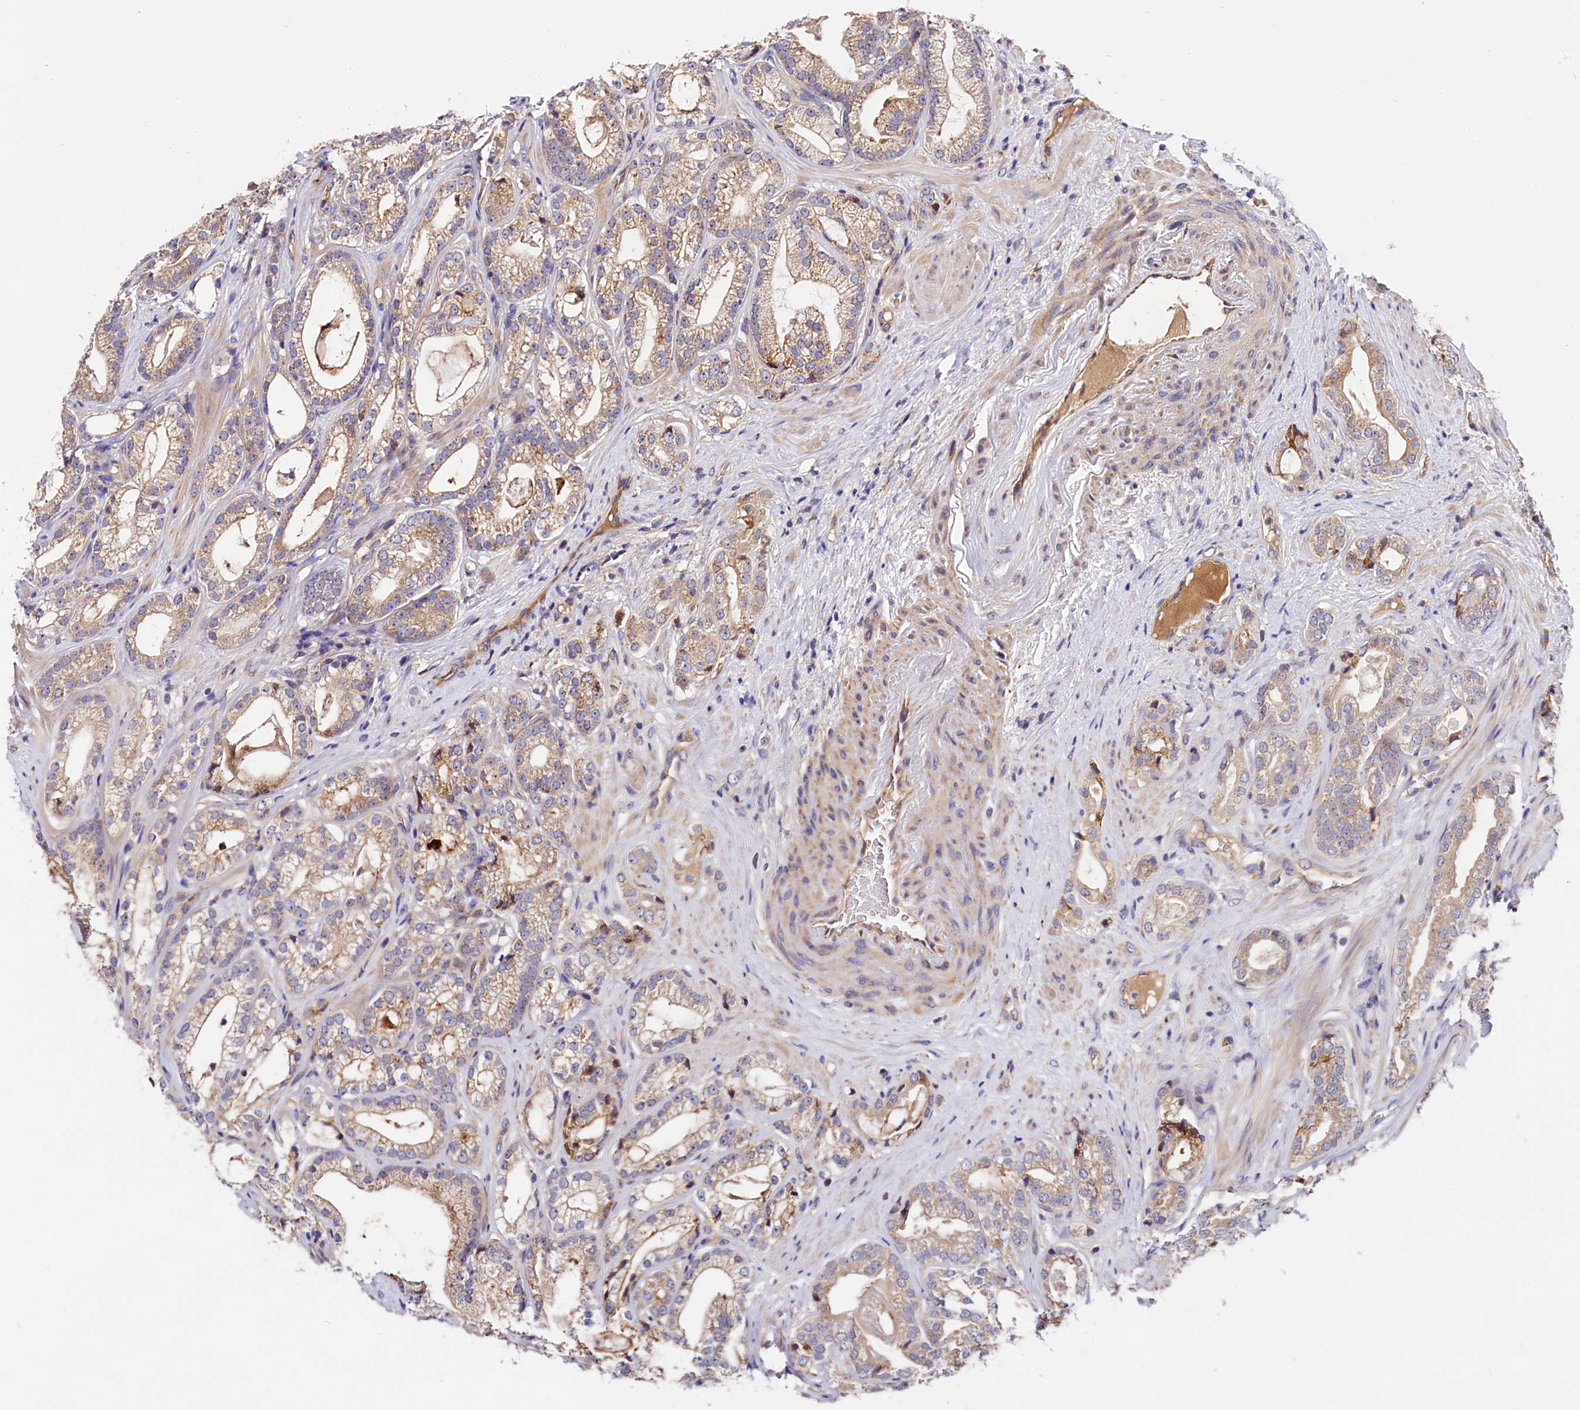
{"staining": {"intensity": "weak", "quantity": "25%-75%", "location": "cytoplasmic/membranous"}, "tissue": "prostate cancer", "cell_type": "Tumor cells", "image_type": "cancer", "snomed": [{"axis": "morphology", "description": "Adenocarcinoma, High grade"}, {"axis": "topography", "description": "Prostate"}], "caption": "Adenocarcinoma (high-grade) (prostate) stained for a protein reveals weak cytoplasmic/membranous positivity in tumor cells.", "gene": "SPG11", "patient": {"sex": "male", "age": 60}}